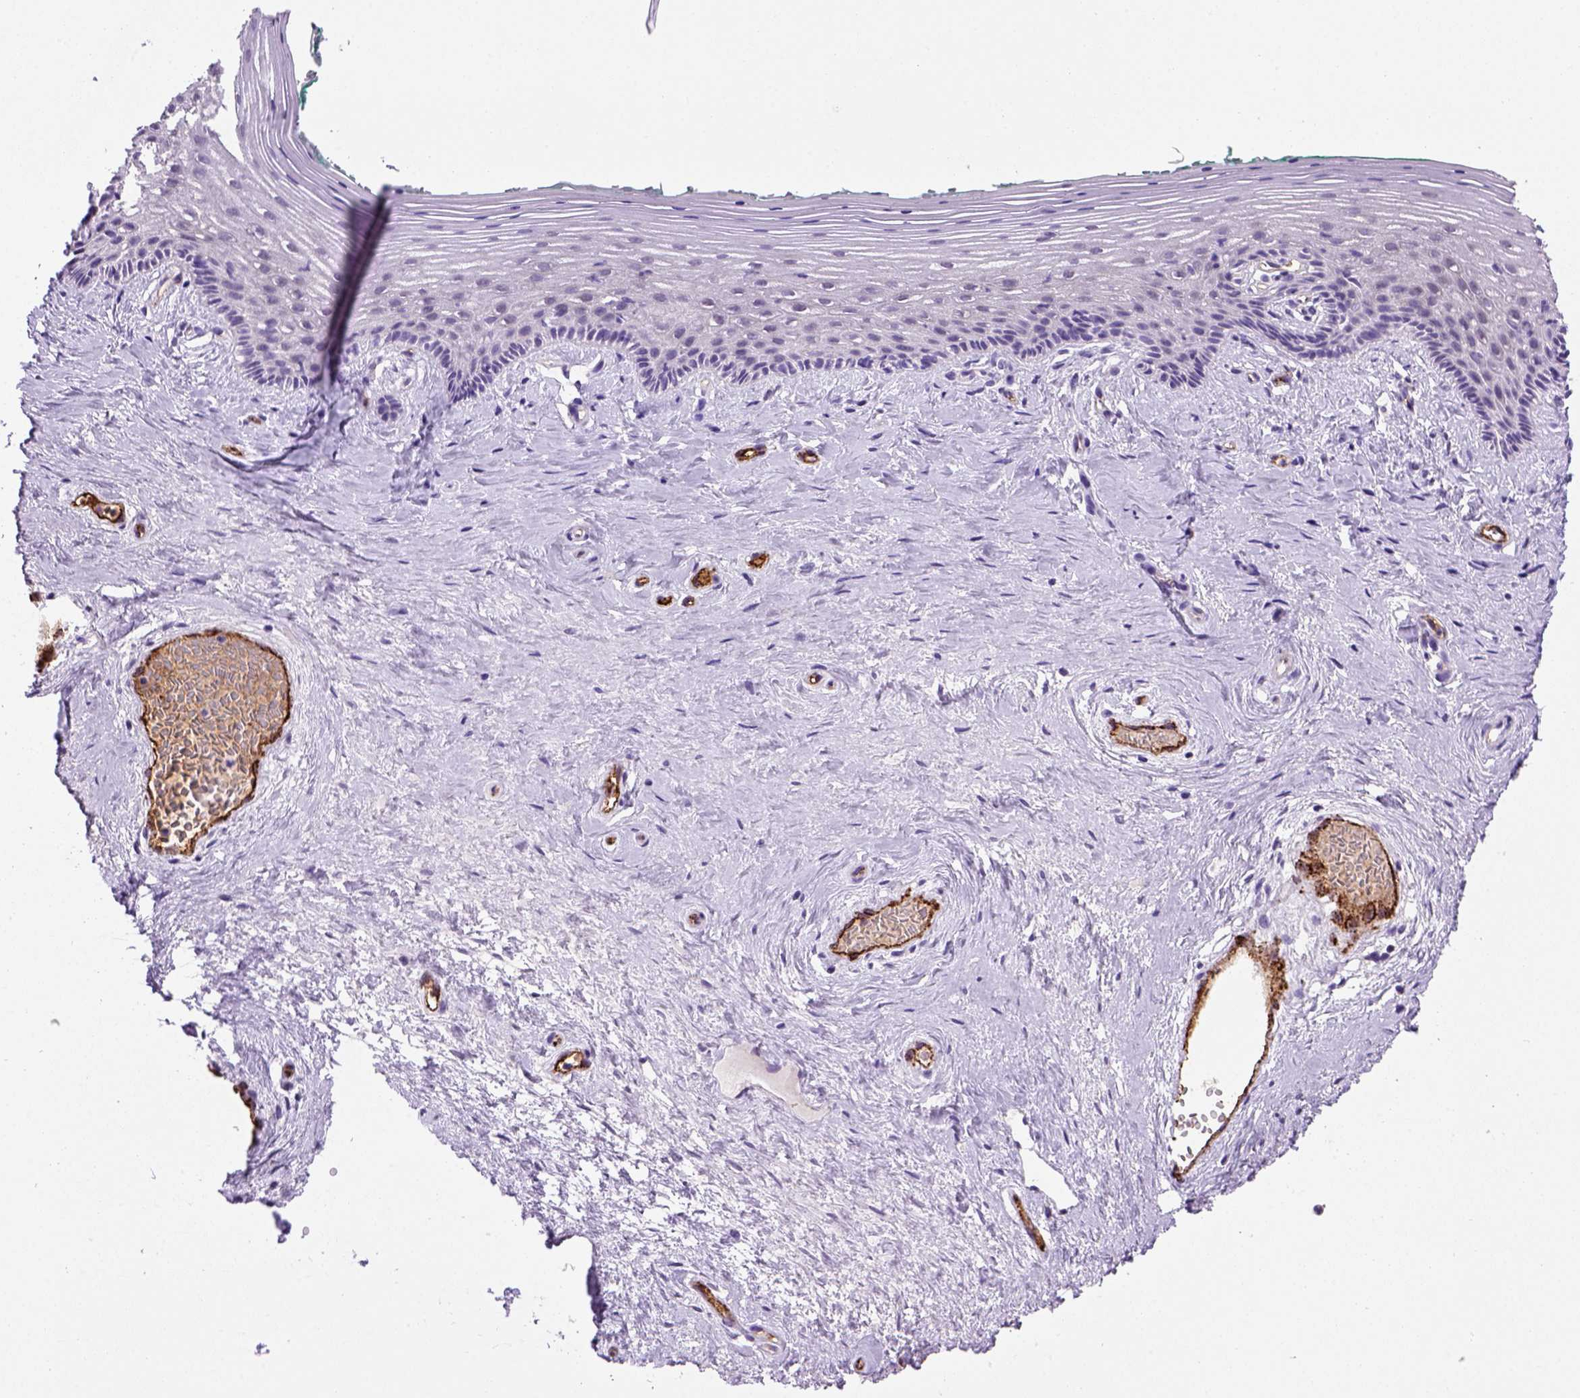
{"staining": {"intensity": "negative", "quantity": "none", "location": "none"}, "tissue": "vagina", "cell_type": "Squamous epithelial cells", "image_type": "normal", "snomed": [{"axis": "morphology", "description": "Normal tissue, NOS"}, {"axis": "topography", "description": "Vagina"}], "caption": "This is a micrograph of immunohistochemistry staining of benign vagina, which shows no positivity in squamous epithelial cells.", "gene": "VWF", "patient": {"sex": "female", "age": 45}}